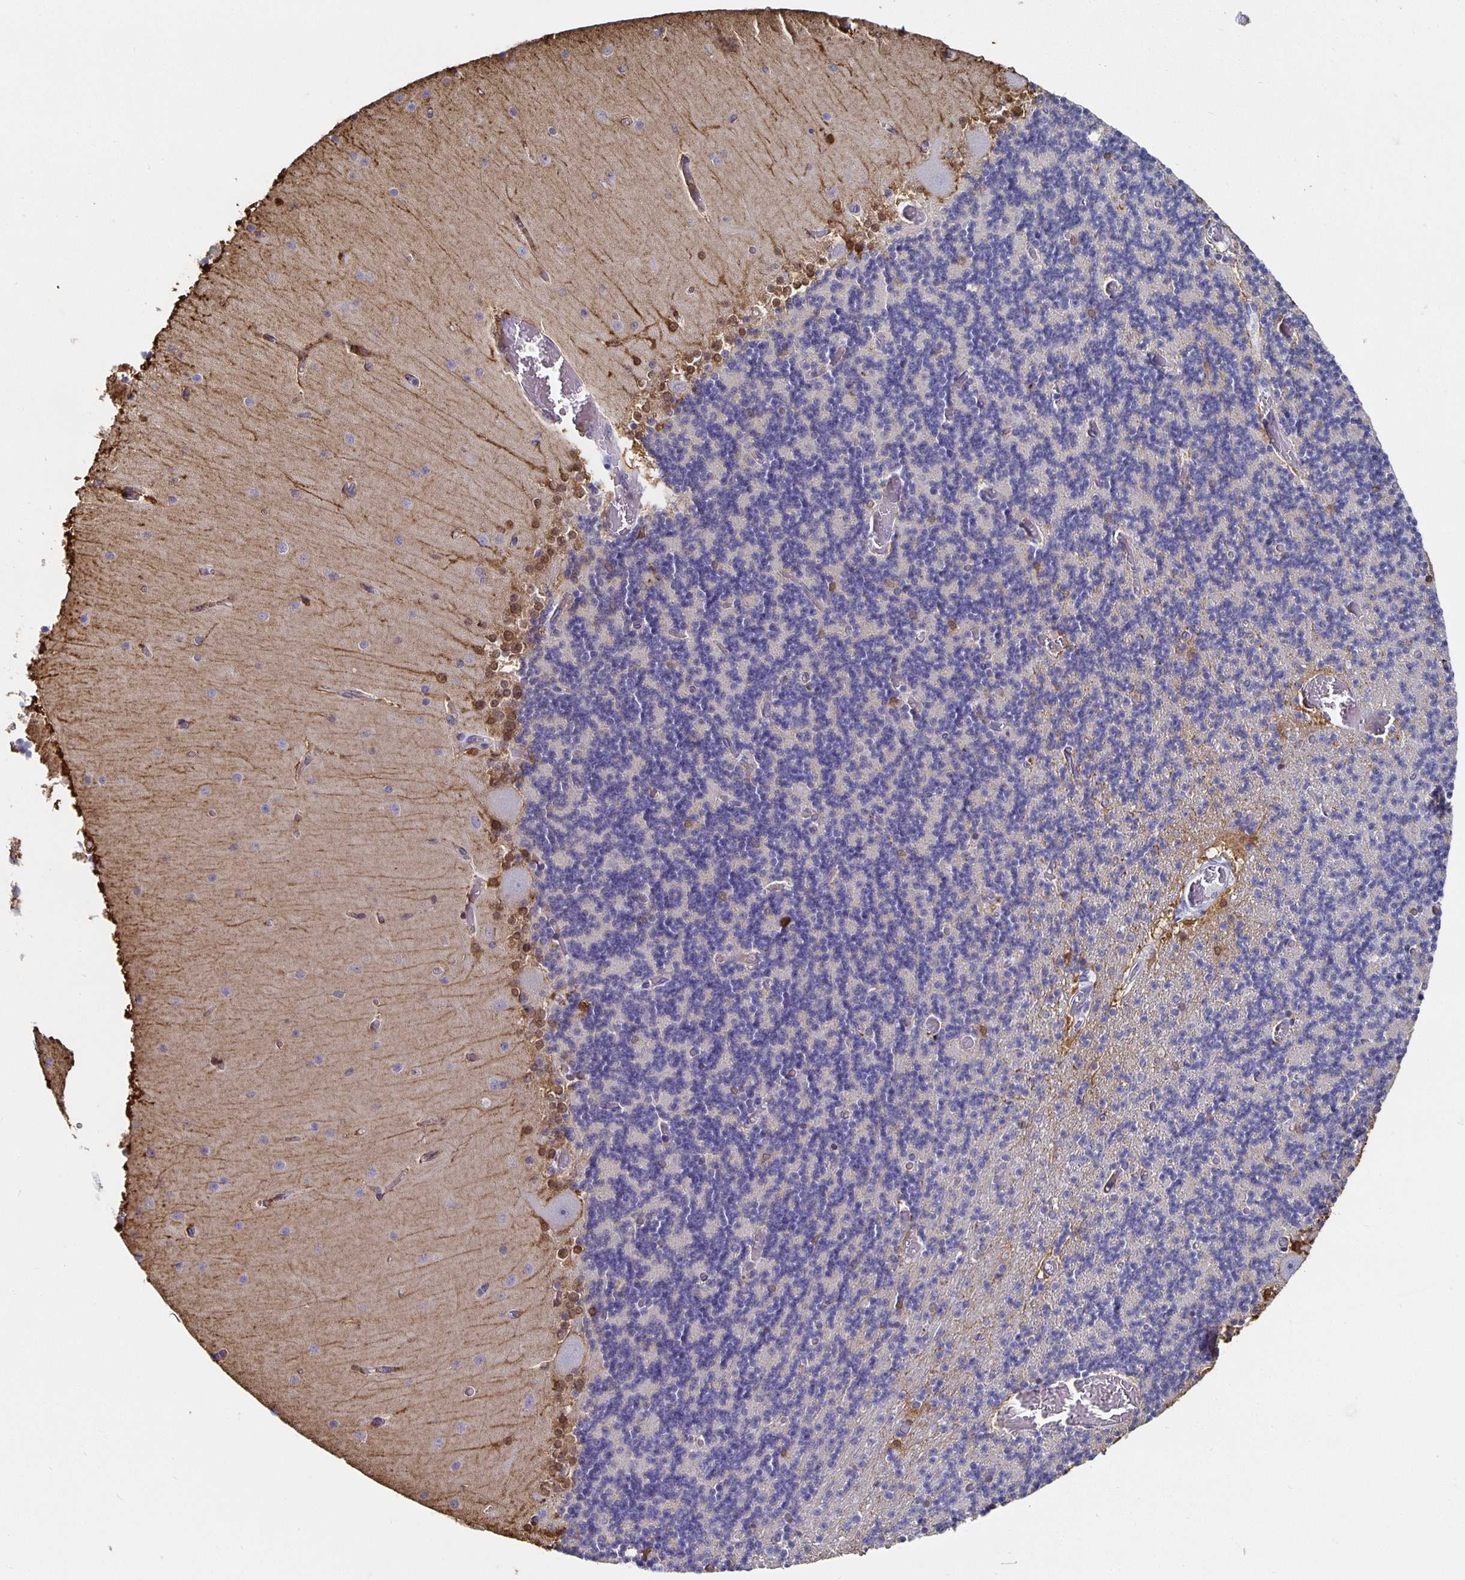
{"staining": {"intensity": "negative", "quantity": "none", "location": "none"}, "tissue": "cerebellum", "cell_type": "Cells in granular layer", "image_type": "normal", "snomed": [{"axis": "morphology", "description": "Normal tissue, NOS"}, {"axis": "topography", "description": "Cerebellum"}], "caption": "The IHC histopathology image has no significant staining in cells in granular layer of cerebellum. (DAB (3,3'-diaminobenzidine) IHC visualized using brightfield microscopy, high magnification).", "gene": "CHGA", "patient": {"sex": "female", "age": 28}}